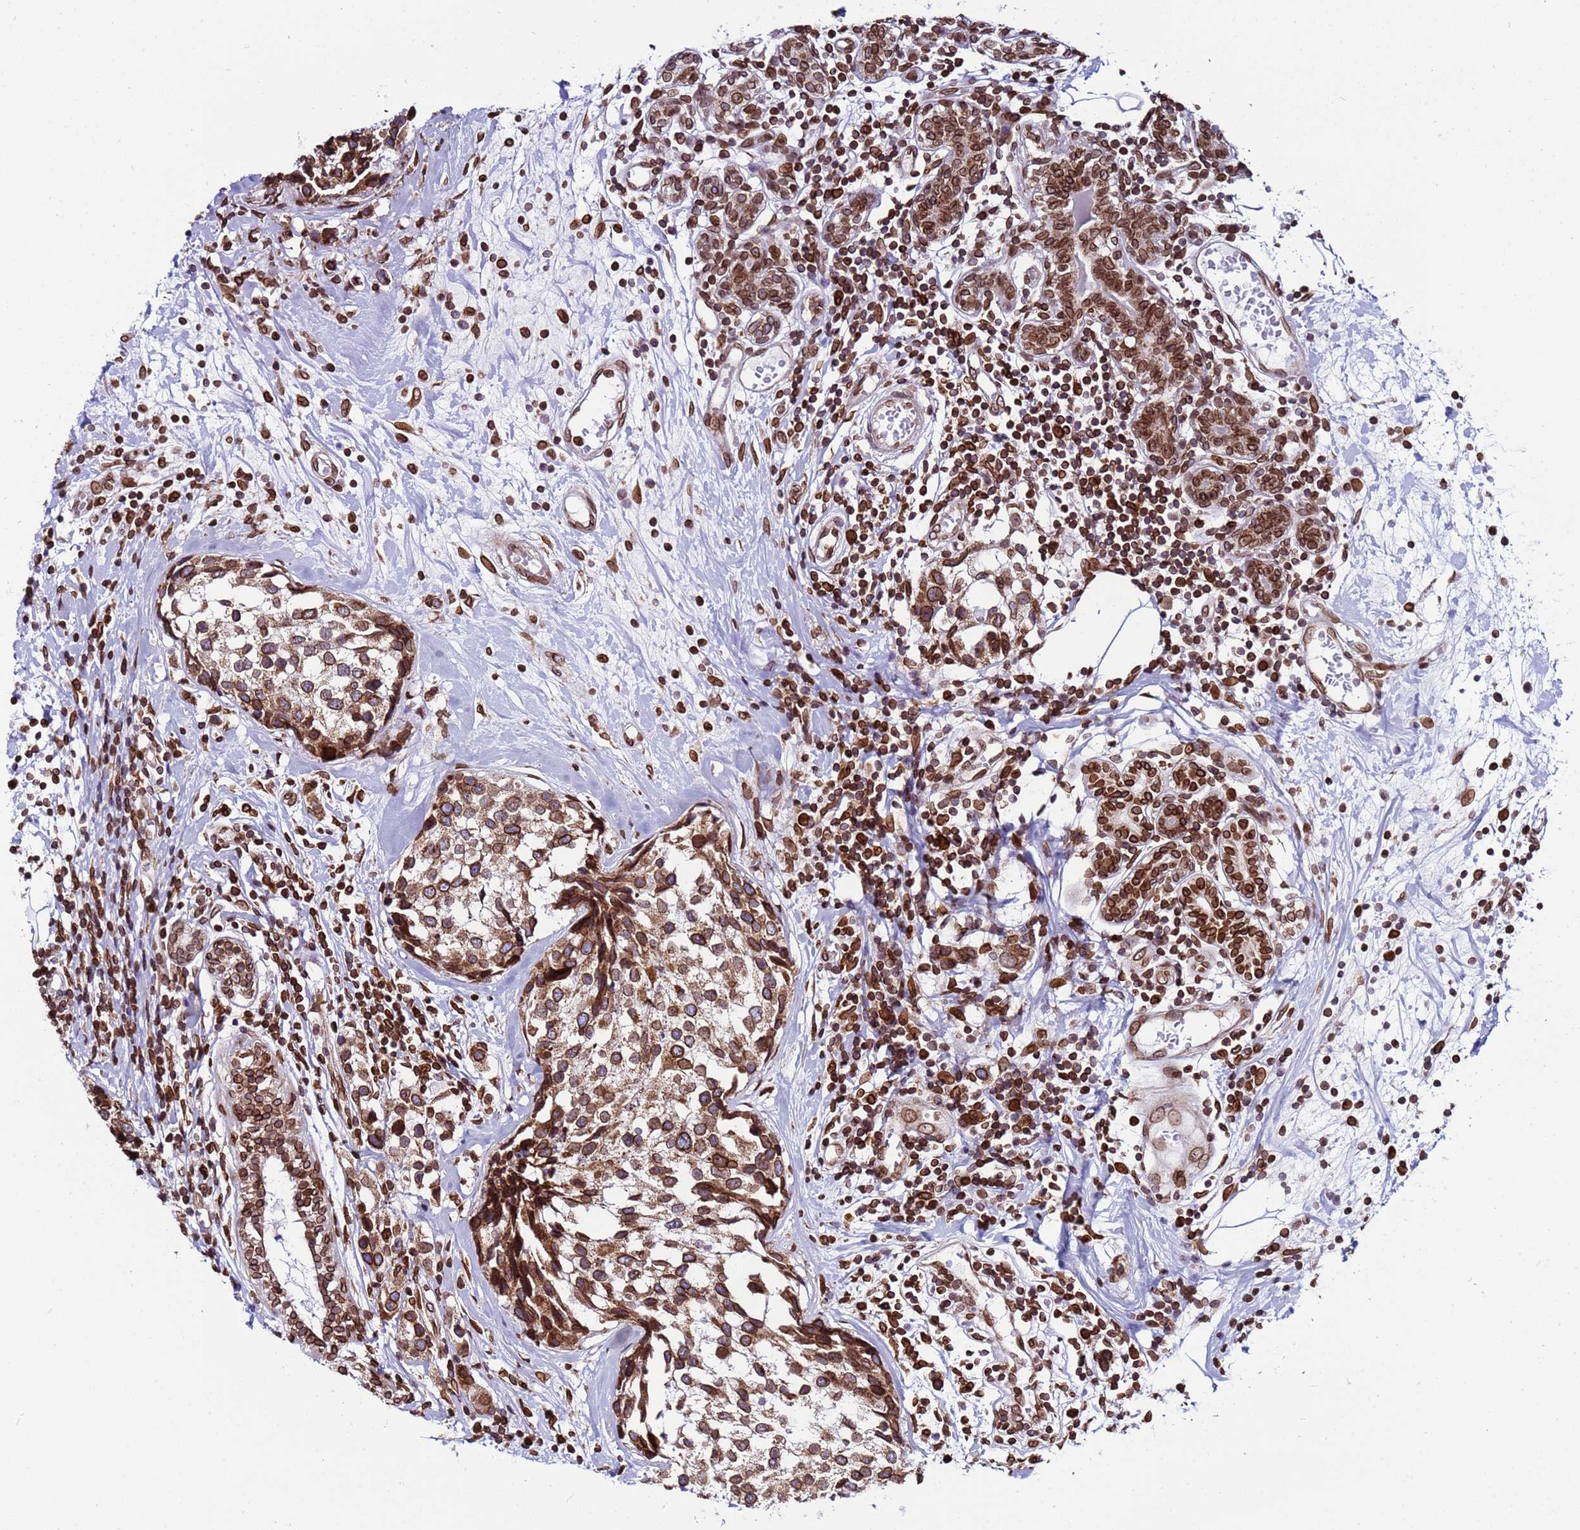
{"staining": {"intensity": "moderate", "quantity": ">75%", "location": "cytoplasmic/membranous"}, "tissue": "breast cancer", "cell_type": "Tumor cells", "image_type": "cancer", "snomed": [{"axis": "morphology", "description": "Lobular carcinoma"}, {"axis": "topography", "description": "Breast"}], "caption": "Immunohistochemistry (DAB (3,3'-diaminobenzidine)) staining of lobular carcinoma (breast) demonstrates moderate cytoplasmic/membranous protein positivity in approximately >75% of tumor cells.", "gene": "TOR1AIP1", "patient": {"sex": "female", "age": 59}}